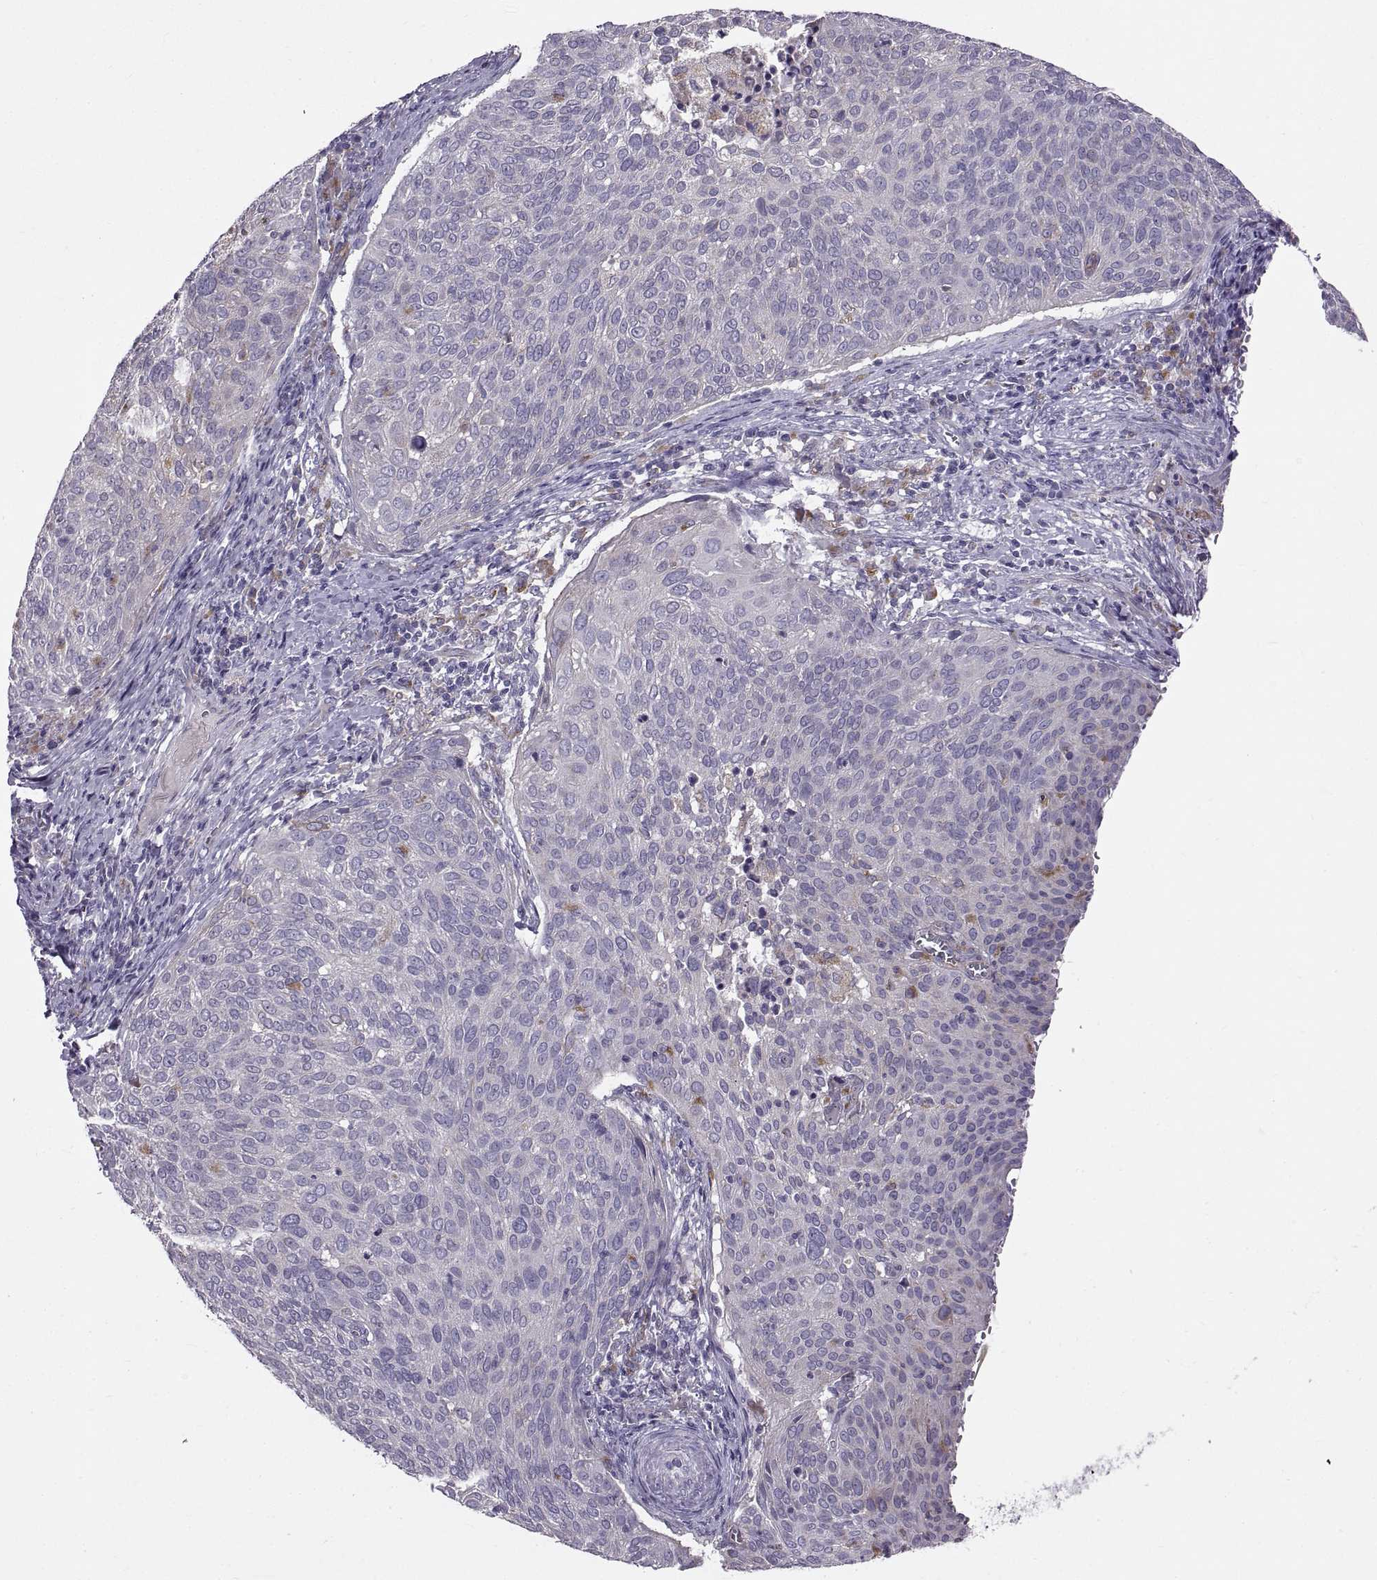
{"staining": {"intensity": "negative", "quantity": "none", "location": "none"}, "tissue": "cervical cancer", "cell_type": "Tumor cells", "image_type": "cancer", "snomed": [{"axis": "morphology", "description": "Squamous cell carcinoma, NOS"}, {"axis": "topography", "description": "Cervix"}], "caption": "Tumor cells are negative for brown protein staining in cervical cancer.", "gene": "ARSL", "patient": {"sex": "female", "age": 39}}